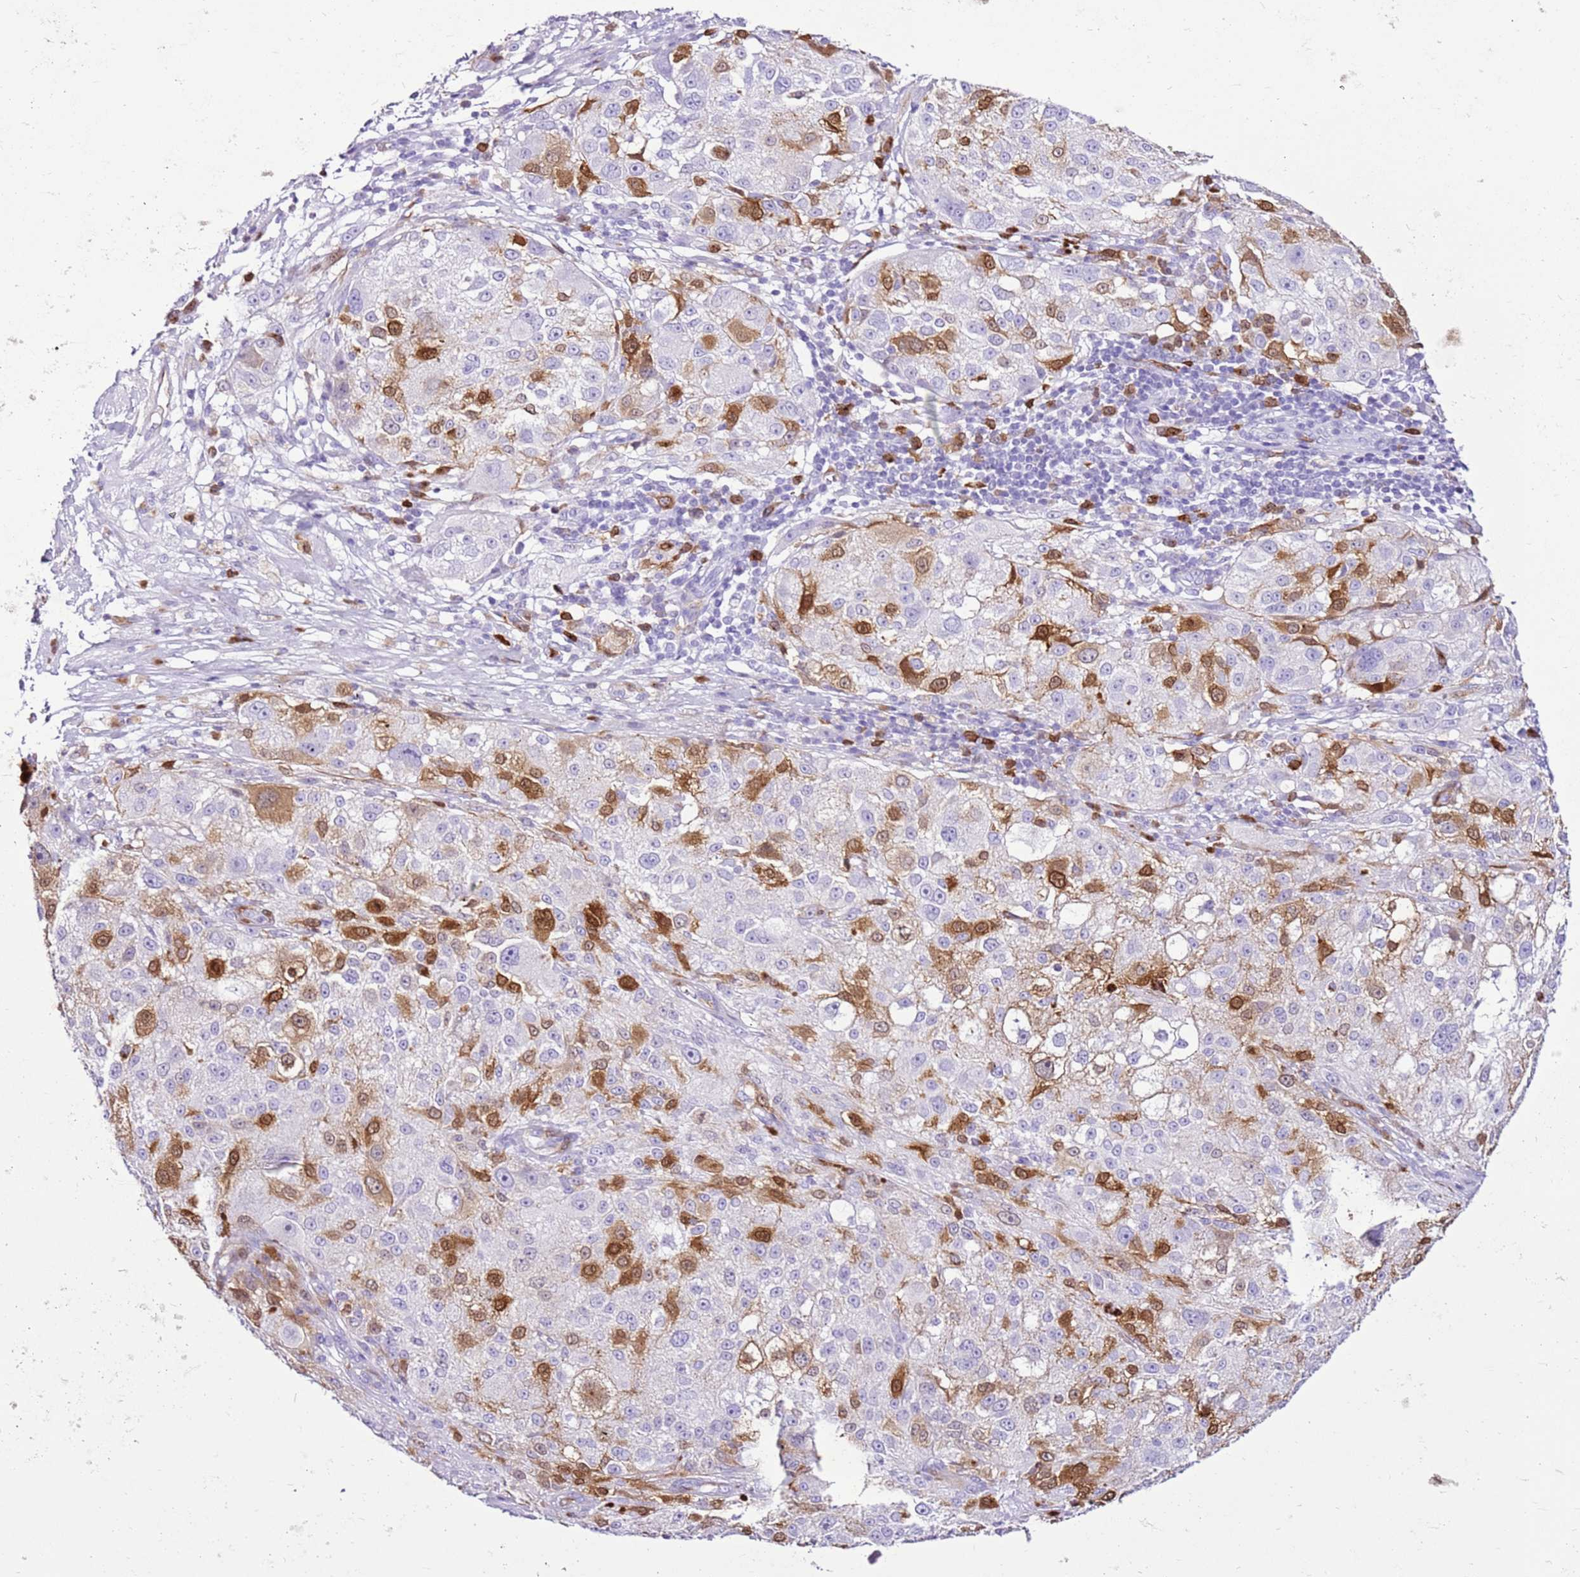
{"staining": {"intensity": "strong", "quantity": "<25%", "location": "cytoplasmic/membranous,nuclear"}, "tissue": "melanoma", "cell_type": "Tumor cells", "image_type": "cancer", "snomed": [{"axis": "morphology", "description": "Necrosis, NOS"}, {"axis": "morphology", "description": "Malignant melanoma, NOS"}, {"axis": "topography", "description": "Skin"}], "caption": "Brown immunohistochemical staining in human melanoma shows strong cytoplasmic/membranous and nuclear staining in approximately <25% of tumor cells.", "gene": "SPC25", "patient": {"sex": "female", "age": 87}}